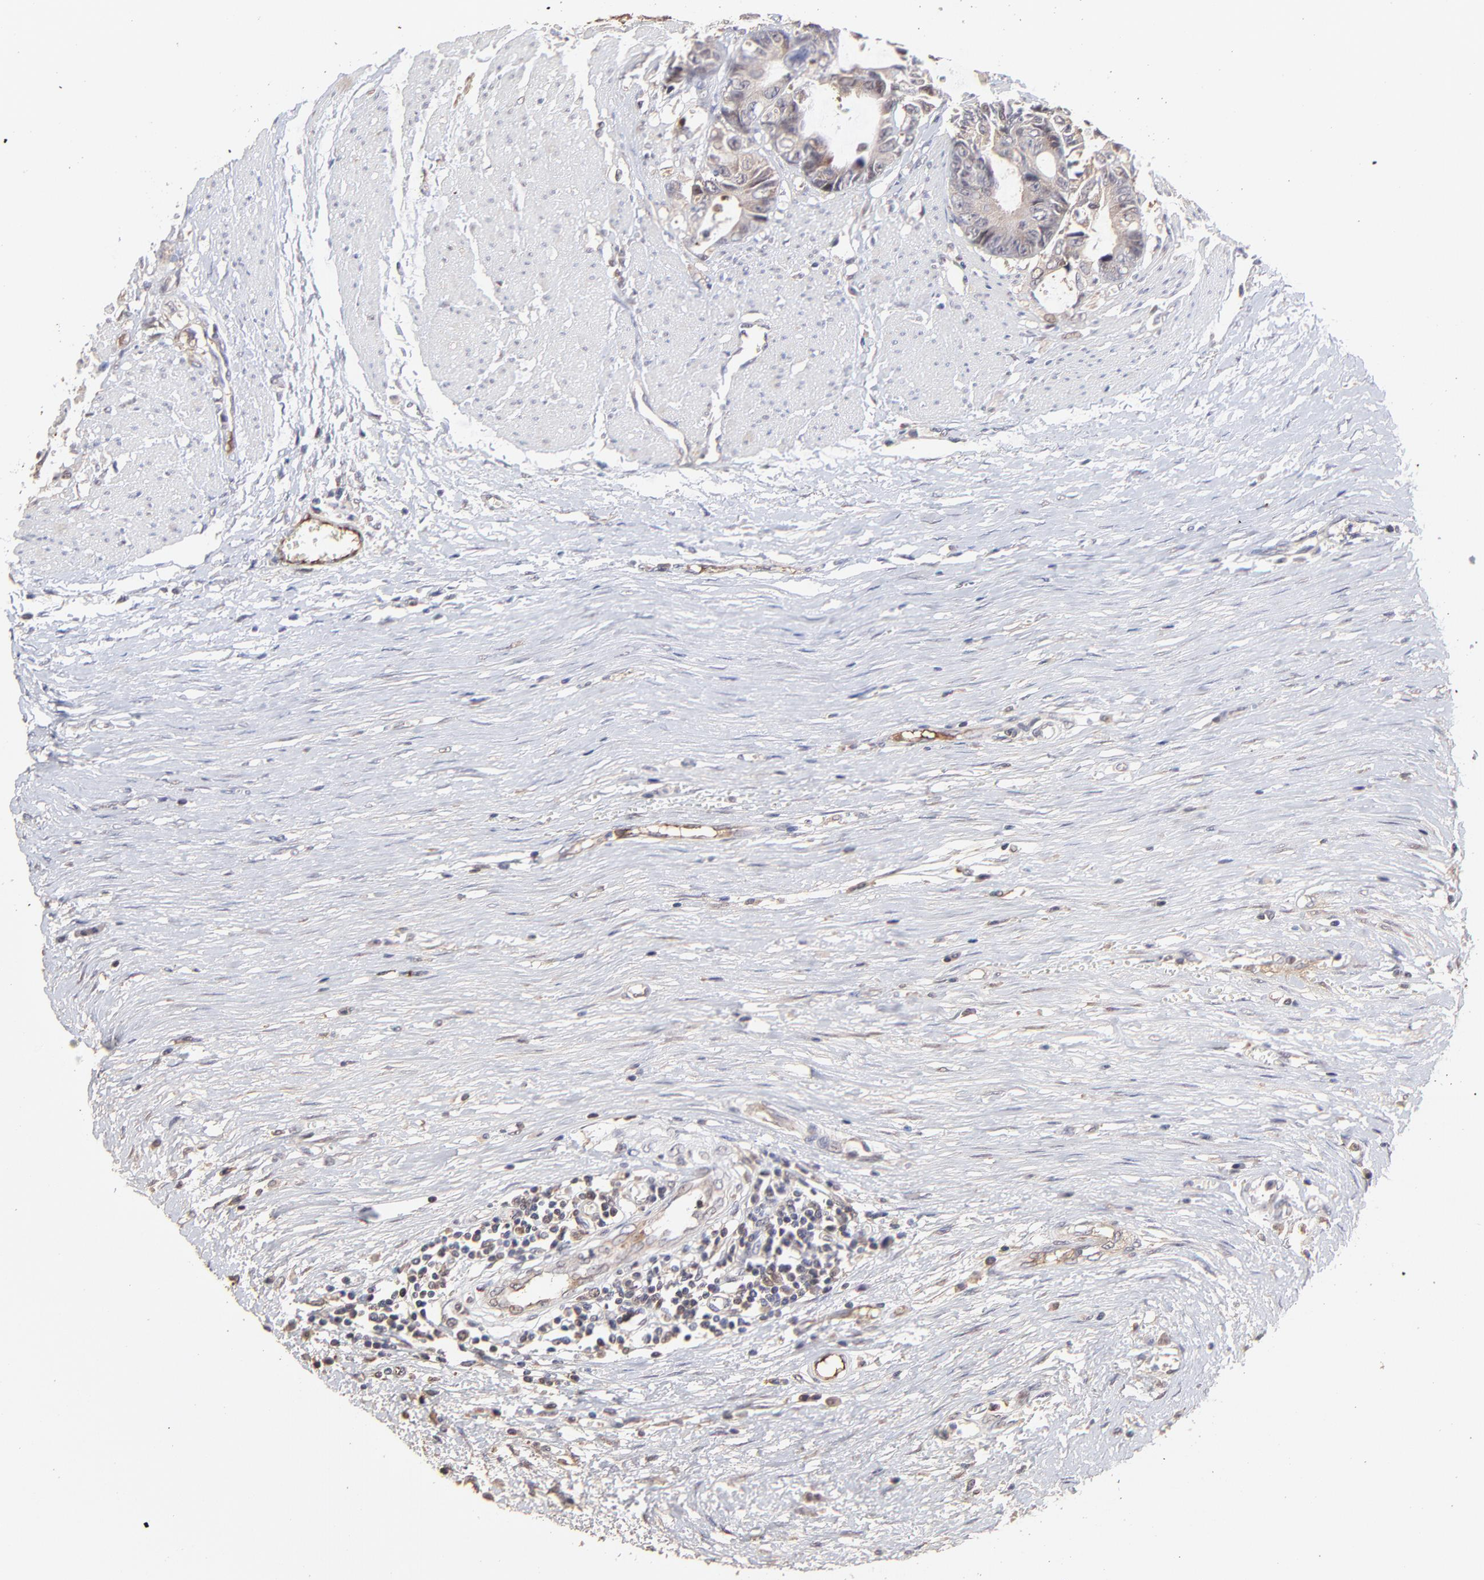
{"staining": {"intensity": "weak", "quantity": "<25%", "location": "cytoplasmic/membranous,nuclear"}, "tissue": "colorectal cancer", "cell_type": "Tumor cells", "image_type": "cancer", "snomed": [{"axis": "morphology", "description": "Adenocarcinoma, NOS"}, {"axis": "topography", "description": "Rectum"}], "caption": "This is an immunohistochemistry (IHC) micrograph of colorectal cancer. There is no positivity in tumor cells.", "gene": "PSMD14", "patient": {"sex": "female", "age": 98}}